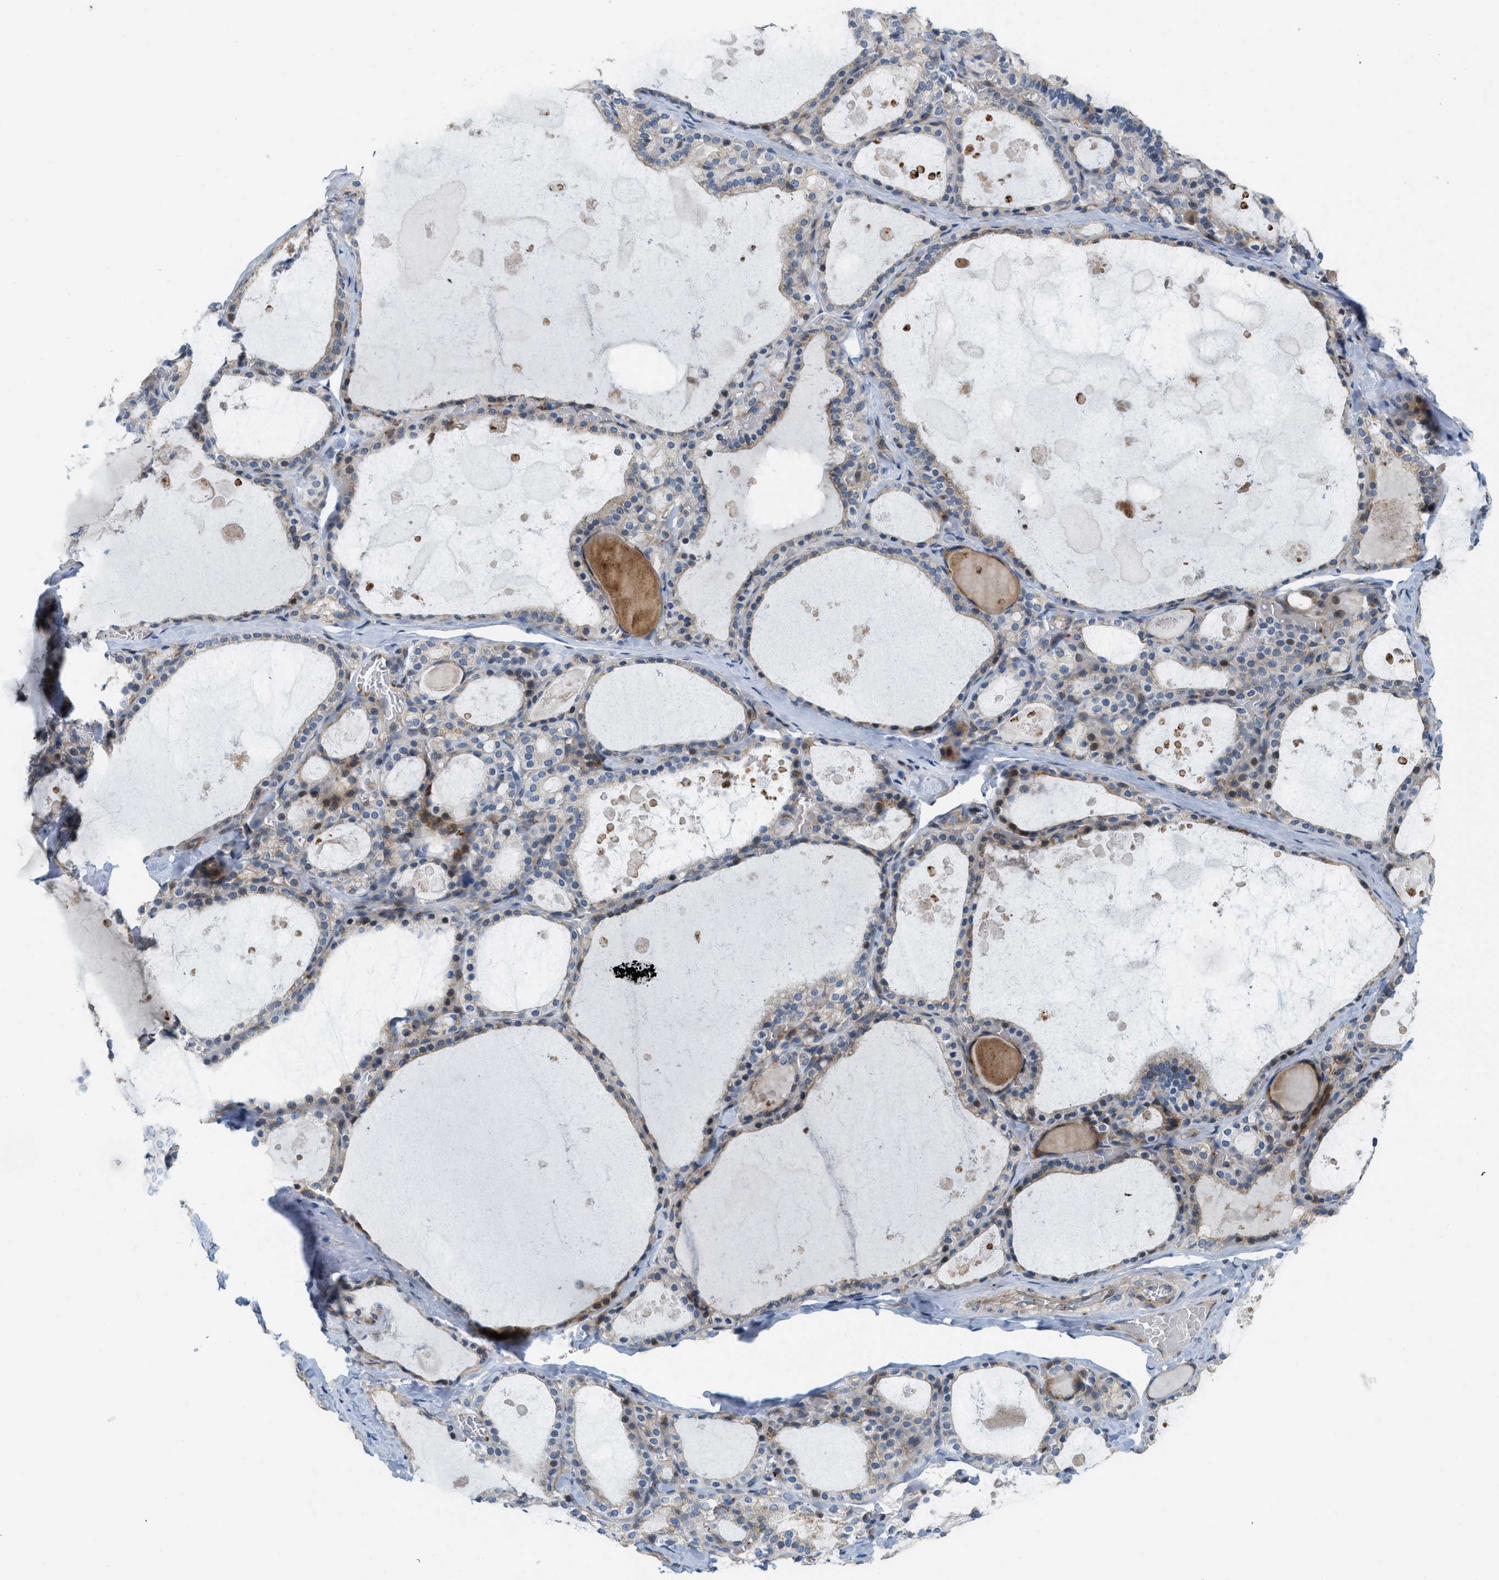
{"staining": {"intensity": "moderate", "quantity": "25%-75%", "location": "cytoplasmic/membranous"}, "tissue": "thyroid gland", "cell_type": "Glandular cells", "image_type": "normal", "snomed": [{"axis": "morphology", "description": "Normal tissue, NOS"}, {"axis": "topography", "description": "Thyroid gland"}], "caption": "Immunohistochemistry (IHC) (DAB (3,3'-diaminobenzidine)) staining of benign thyroid gland demonstrates moderate cytoplasmic/membranous protein positivity in approximately 25%-75% of glandular cells. (Brightfield microscopy of DAB IHC at high magnification).", "gene": "DIPK1A", "patient": {"sex": "male", "age": 56}}